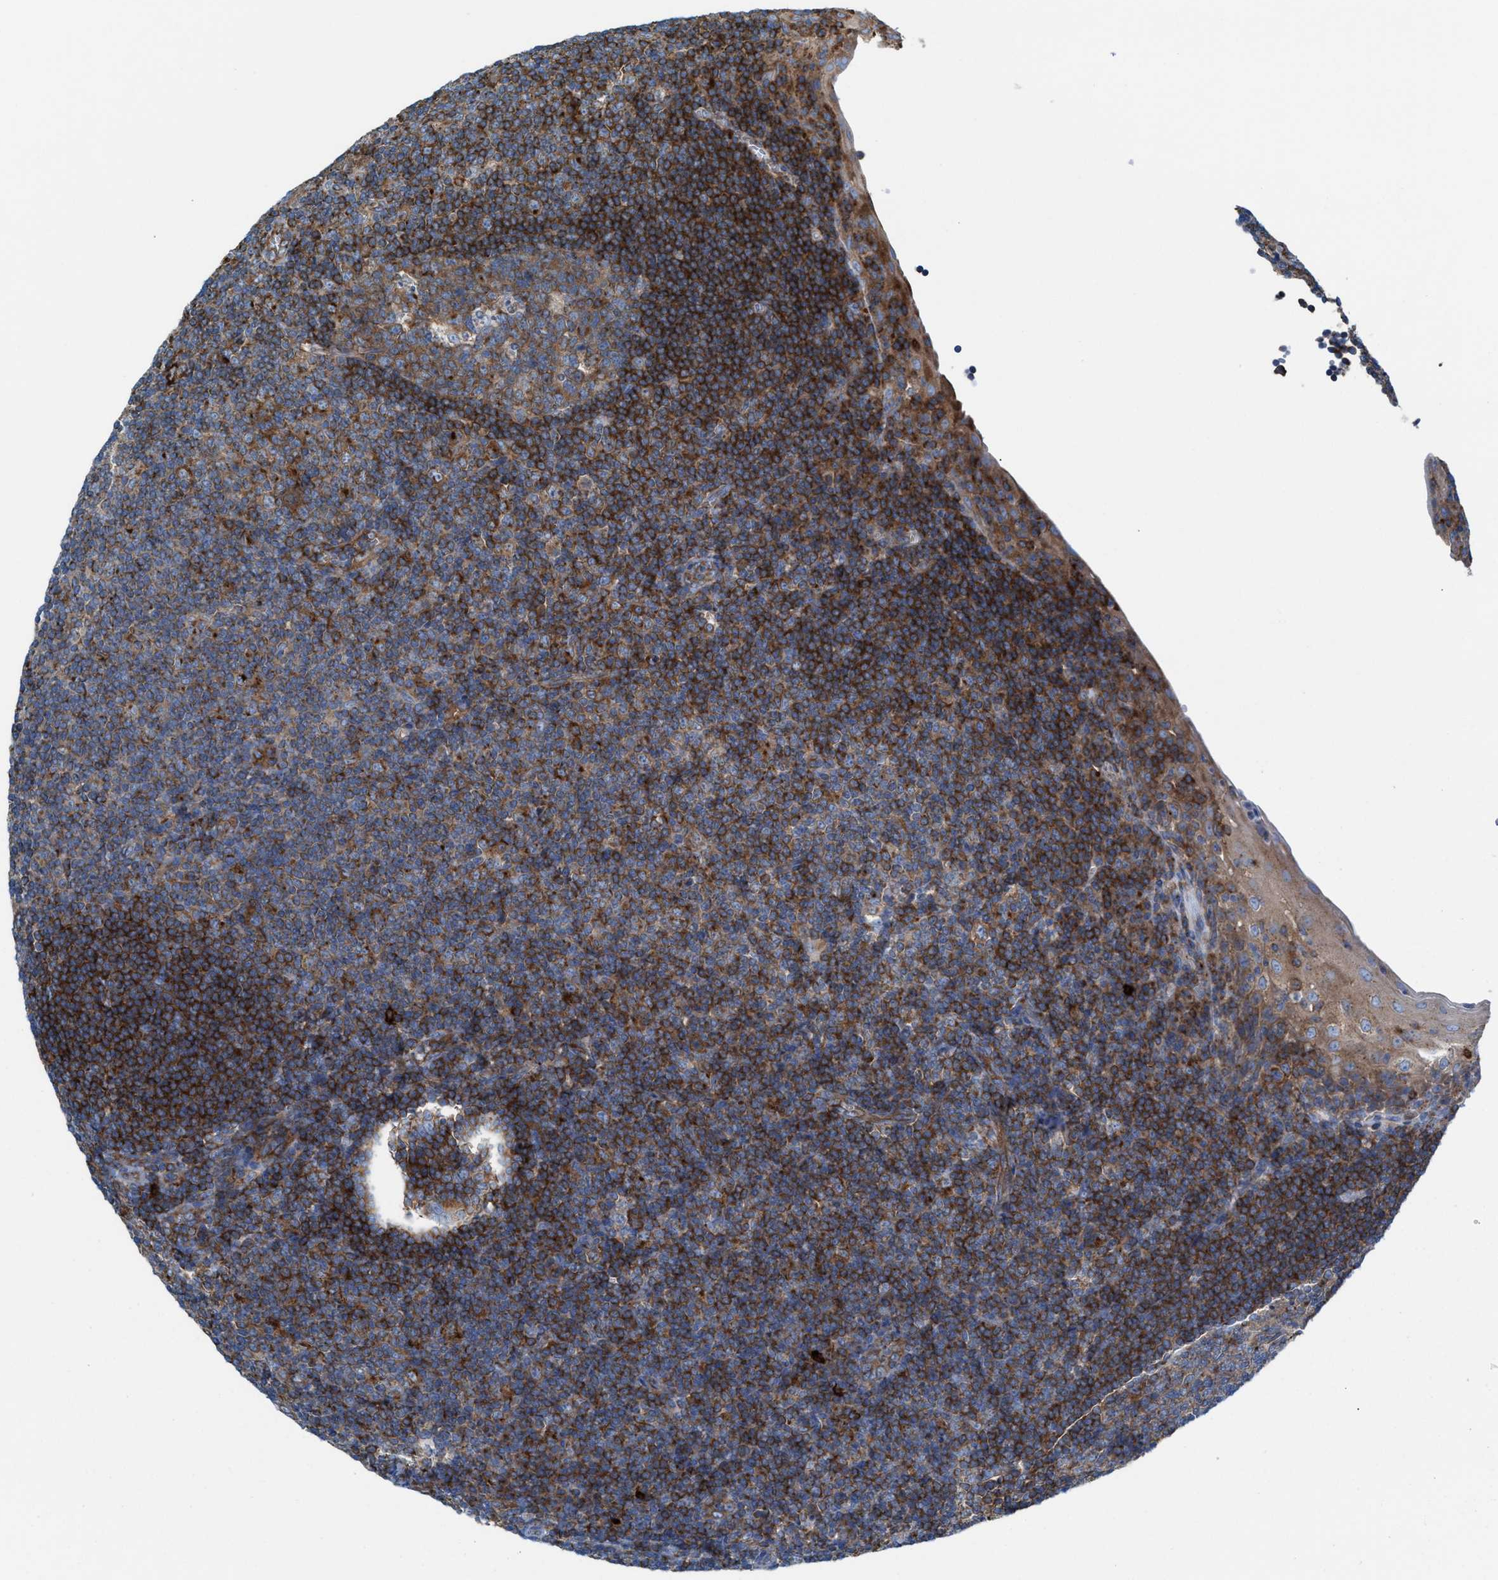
{"staining": {"intensity": "moderate", "quantity": ">75%", "location": "cytoplasmic/membranous"}, "tissue": "tonsil", "cell_type": "Germinal center cells", "image_type": "normal", "snomed": [{"axis": "morphology", "description": "Normal tissue, NOS"}, {"axis": "topography", "description": "Tonsil"}], "caption": "Immunohistochemical staining of unremarkable human tonsil demonstrates medium levels of moderate cytoplasmic/membranous expression in about >75% of germinal center cells.", "gene": "NYAP1", "patient": {"sex": "male", "age": 37}}